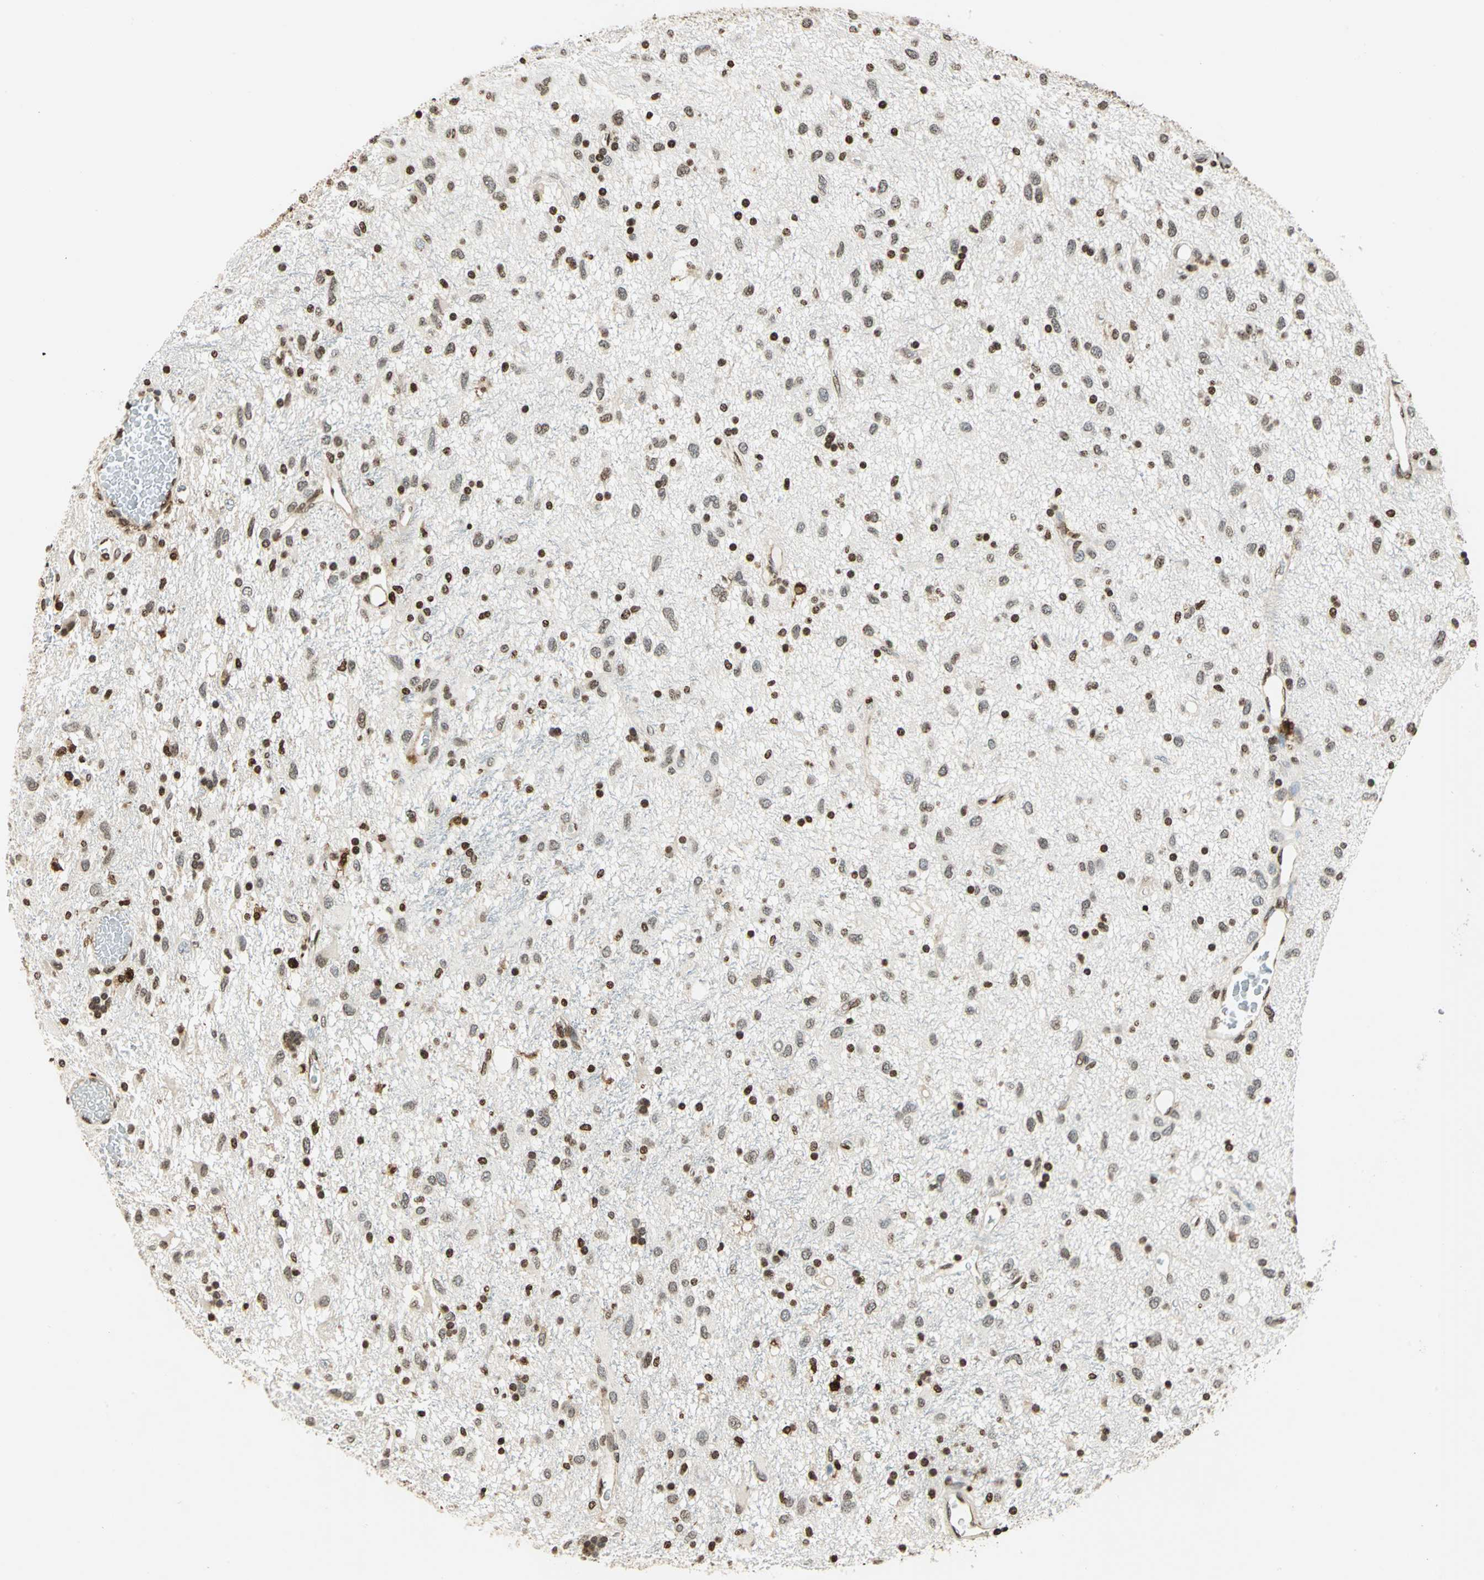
{"staining": {"intensity": "weak", "quantity": "25%-75%", "location": "cytoplasmic/membranous,nuclear"}, "tissue": "glioma", "cell_type": "Tumor cells", "image_type": "cancer", "snomed": [{"axis": "morphology", "description": "Glioma, malignant, Low grade"}, {"axis": "topography", "description": "Brain"}], "caption": "Human glioma stained with a protein marker demonstrates weak staining in tumor cells.", "gene": "LGALS3", "patient": {"sex": "male", "age": 77}}